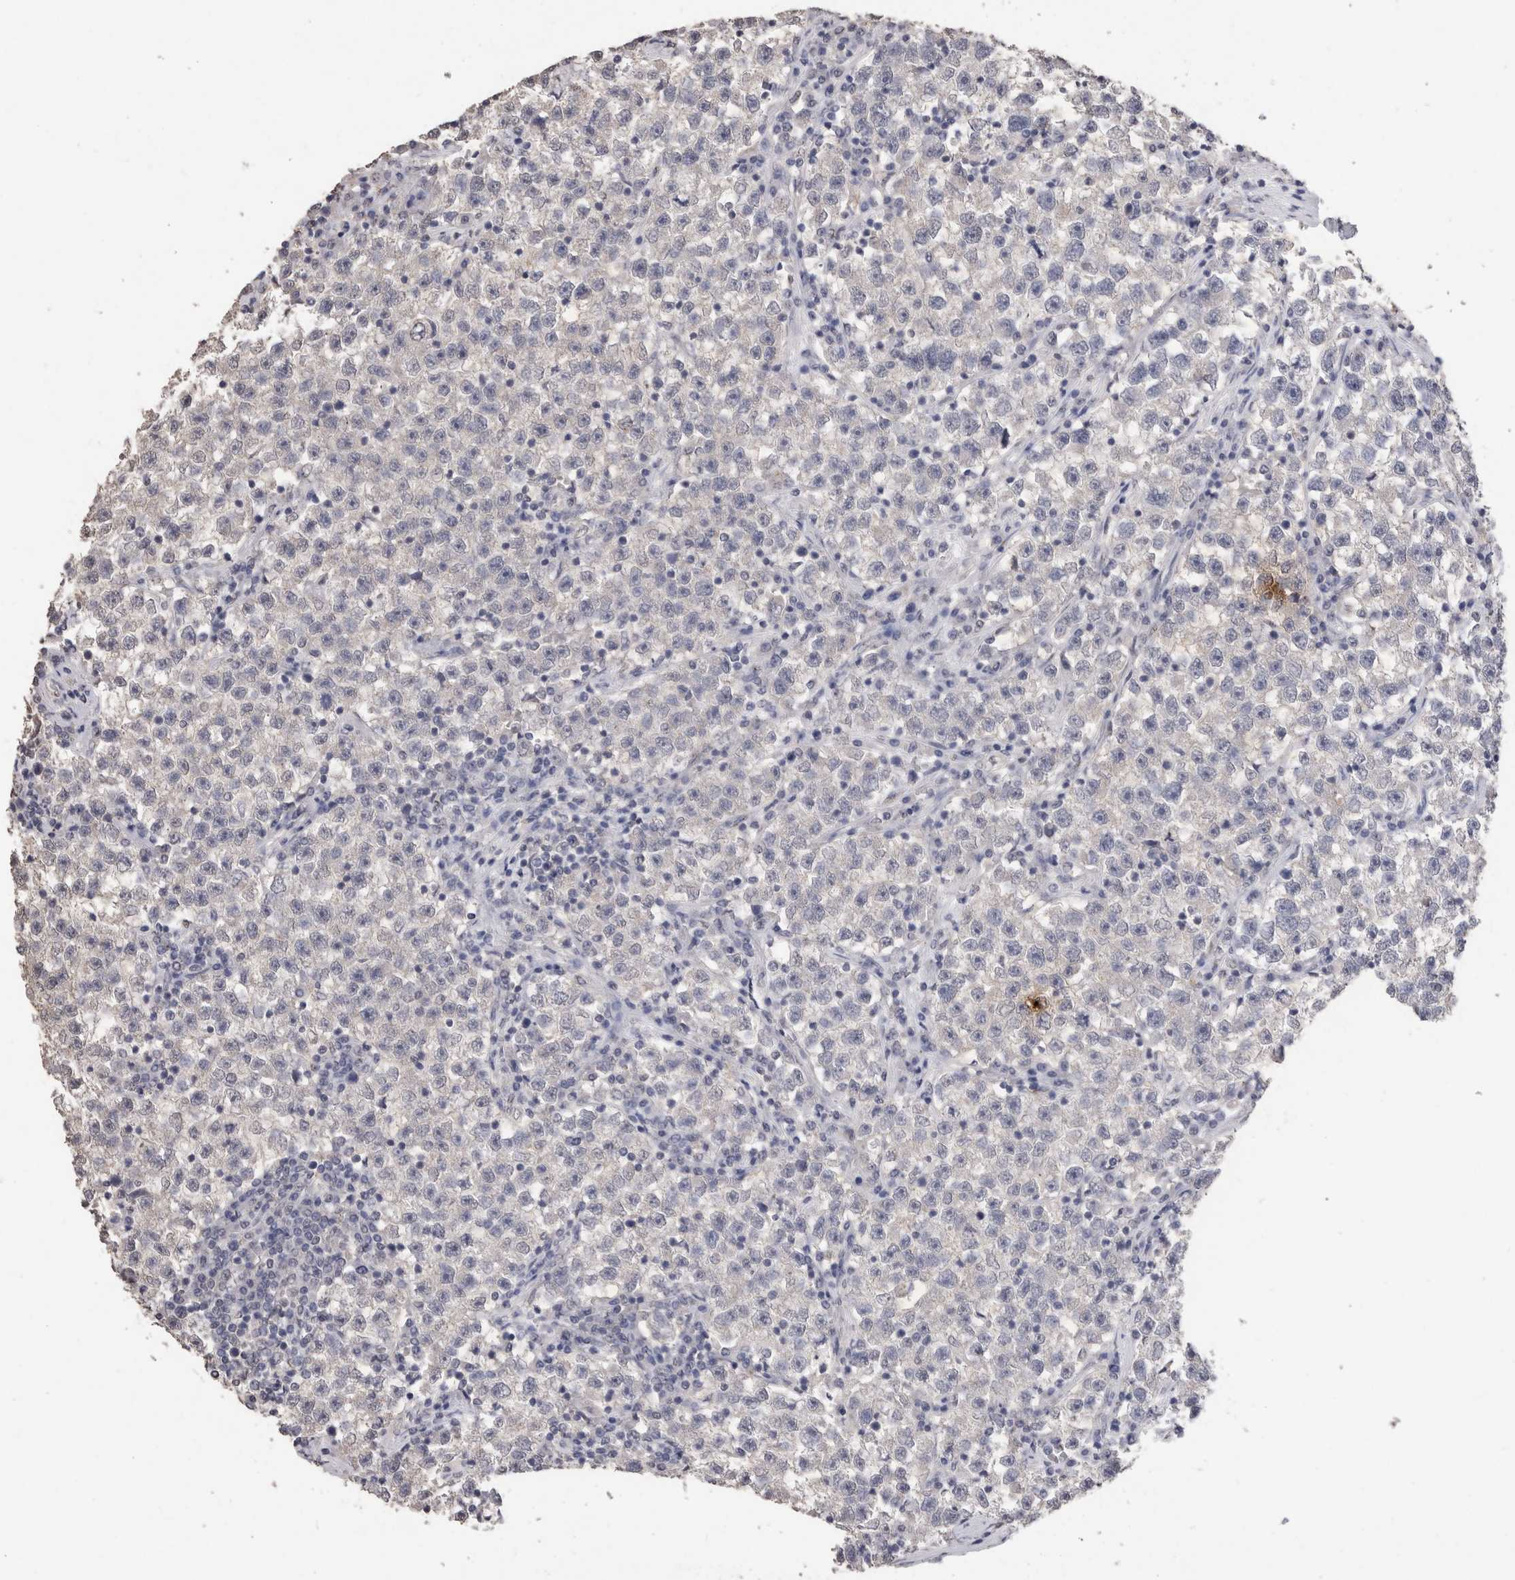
{"staining": {"intensity": "negative", "quantity": "none", "location": "none"}, "tissue": "testis cancer", "cell_type": "Tumor cells", "image_type": "cancer", "snomed": [{"axis": "morphology", "description": "Seminoma, NOS"}, {"axis": "topography", "description": "Testis"}], "caption": "A photomicrograph of testis seminoma stained for a protein reveals no brown staining in tumor cells. (IHC, brightfield microscopy, high magnification).", "gene": "CDH6", "patient": {"sex": "male", "age": 22}}